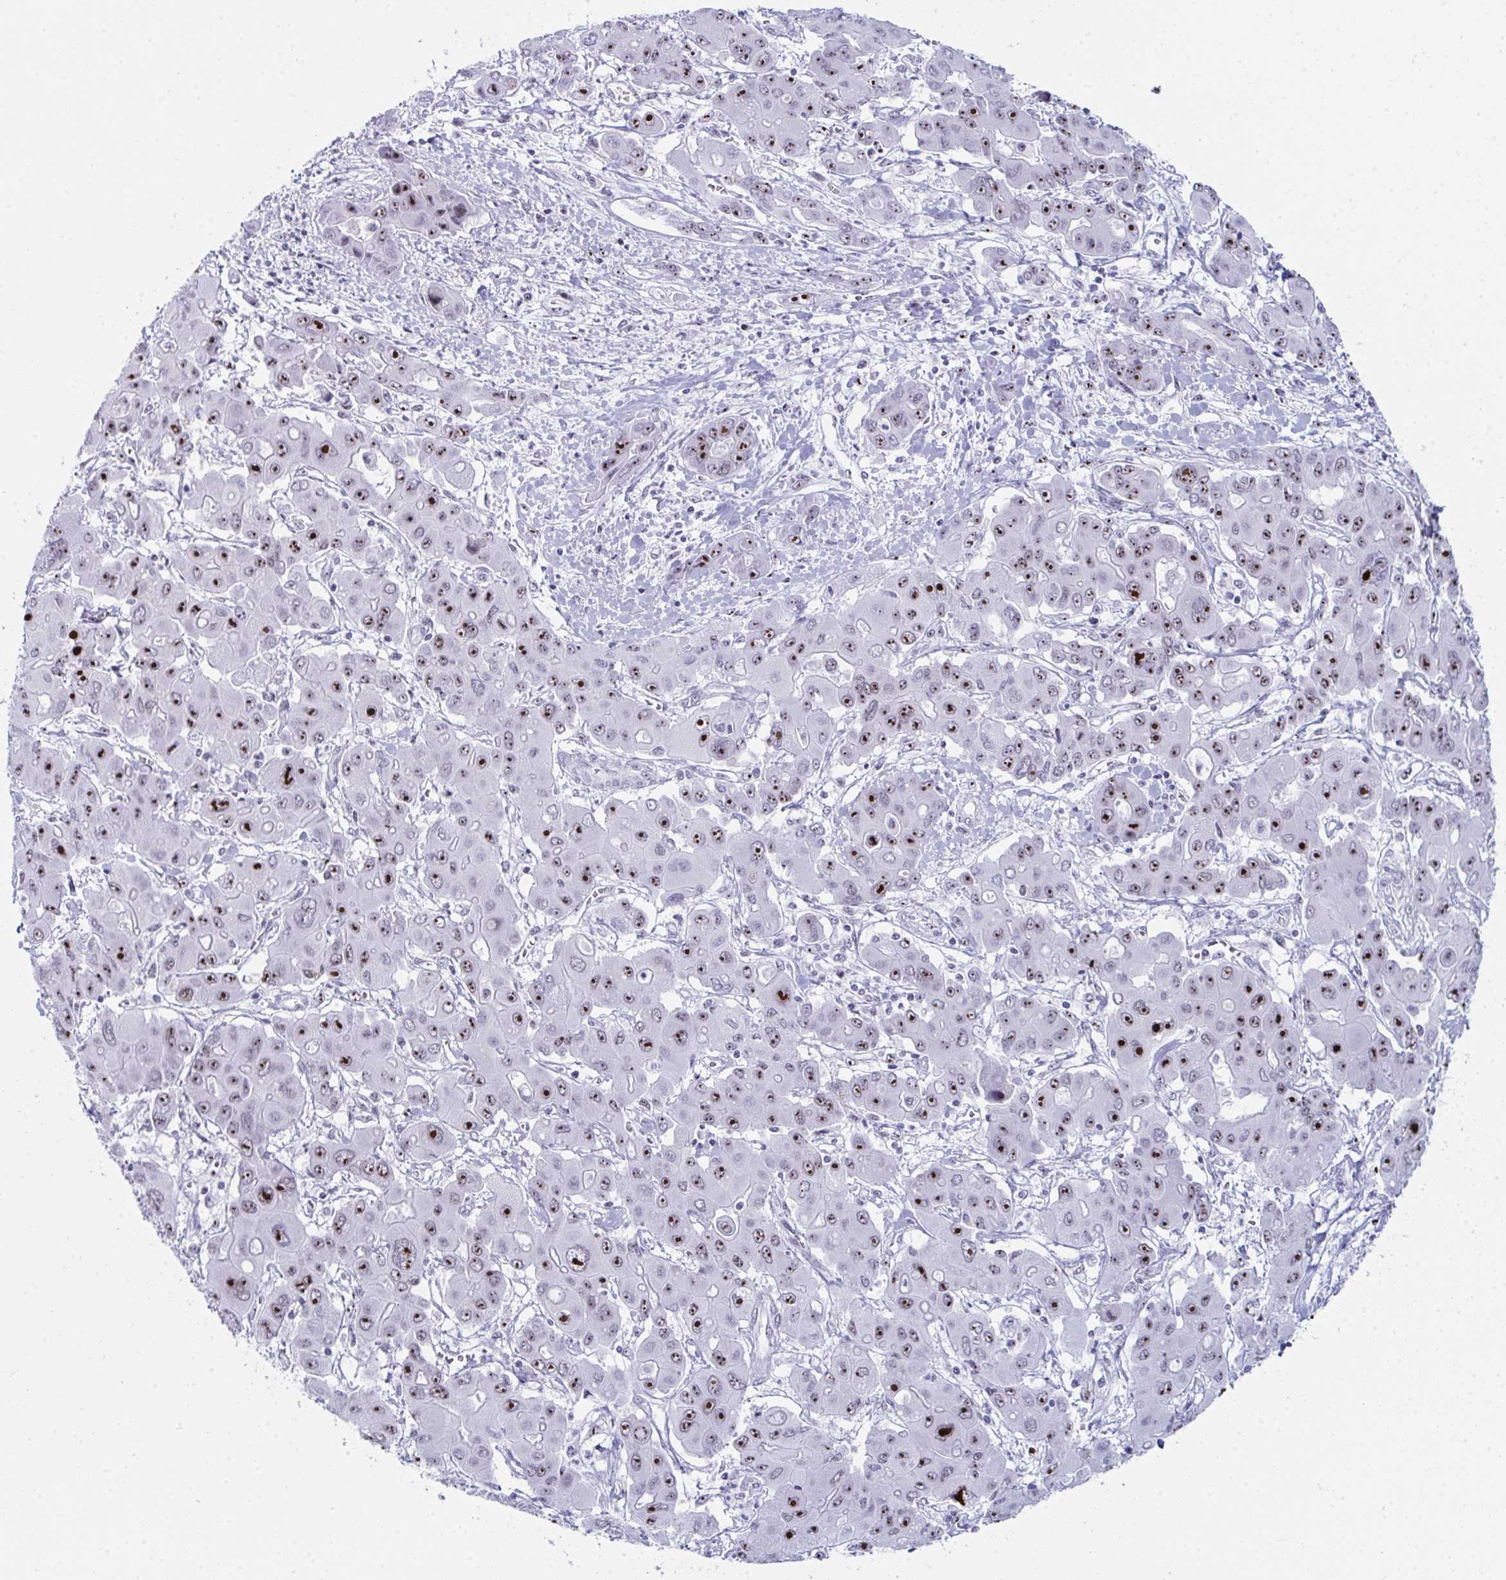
{"staining": {"intensity": "strong", "quantity": ">75%", "location": "nuclear"}, "tissue": "liver cancer", "cell_type": "Tumor cells", "image_type": "cancer", "snomed": [{"axis": "morphology", "description": "Cholangiocarcinoma"}, {"axis": "topography", "description": "Liver"}], "caption": "The histopathology image reveals a brown stain indicating the presence of a protein in the nuclear of tumor cells in liver cancer (cholangiocarcinoma).", "gene": "NOP10", "patient": {"sex": "male", "age": 67}}